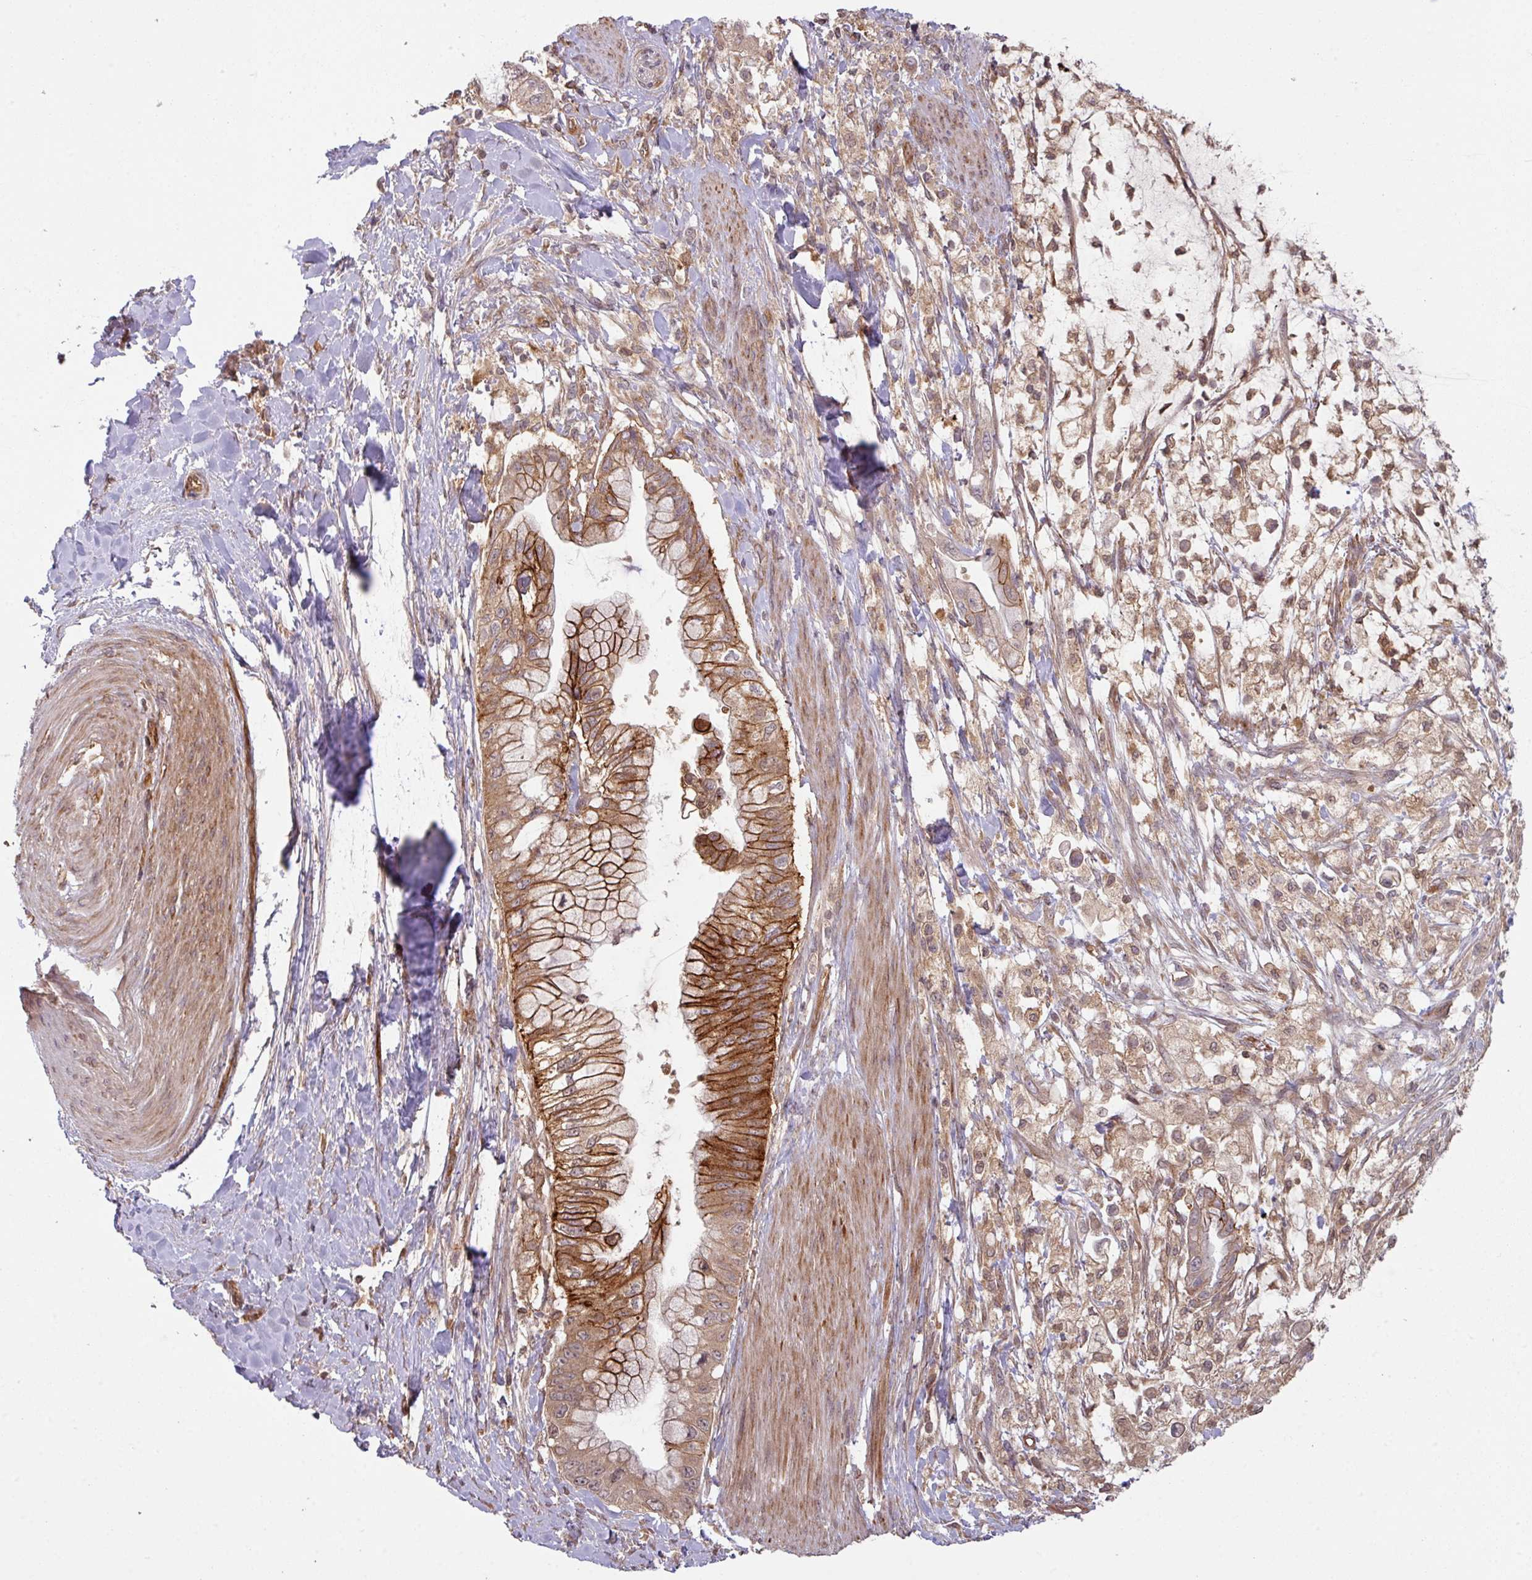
{"staining": {"intensity": "strong", "quantity": ">75%", "location": "cytoplasmic/membranous"}, "tissue": "pancreatic cancer", "cell_type": "Tumor cells", "image_type": "cancer", "snomed": [{"axis": "morphology", "description": "Adenocarcinoma, NOS"}, {"axis": "topography", "description": "Pancreas"}], "caption": "Human pancreatic adenocarcinoma stained with a protein marker reveals strong staining in tumor cells.", "gene": "CYFIP2", "patient": {"sex": "male", "age": 48}}